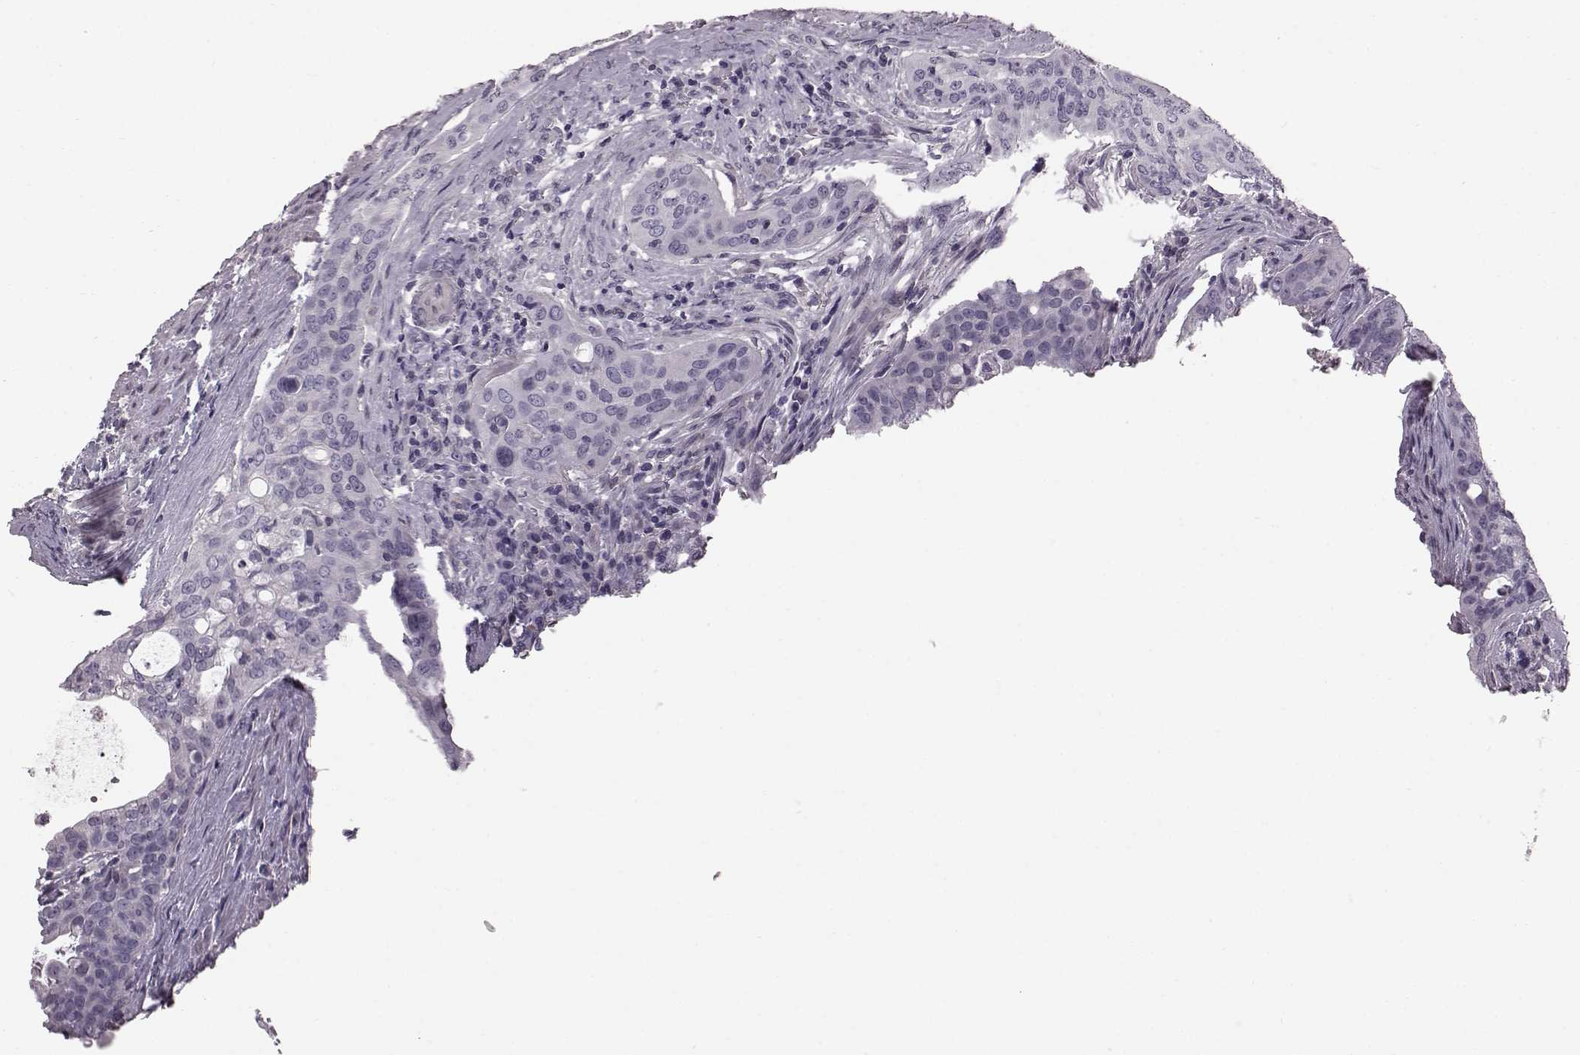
{"staining": {"intensity": "negative", "quantity": "none", "location": "none"}, "tissue": "urothelial cancer", "cell_type": "Tumor cells", "image_type": "cancer", "snomed": [{"axis": "morphology", "description": "Urothelial carcinoma, High grade"}, {"axis": "topography", "description": "Urinary bladder"}], "caption": "Protein analysis of urothelial cancer displays no significant expression in tumor cells. The staining was performed using DAB to visualize the protein expression in brown, while the nuclei were stained in blue with hematoxylin (Magnification: 20x).", "gene": "TCHHL1", "patient": {"sex": "male", "age": 82}}